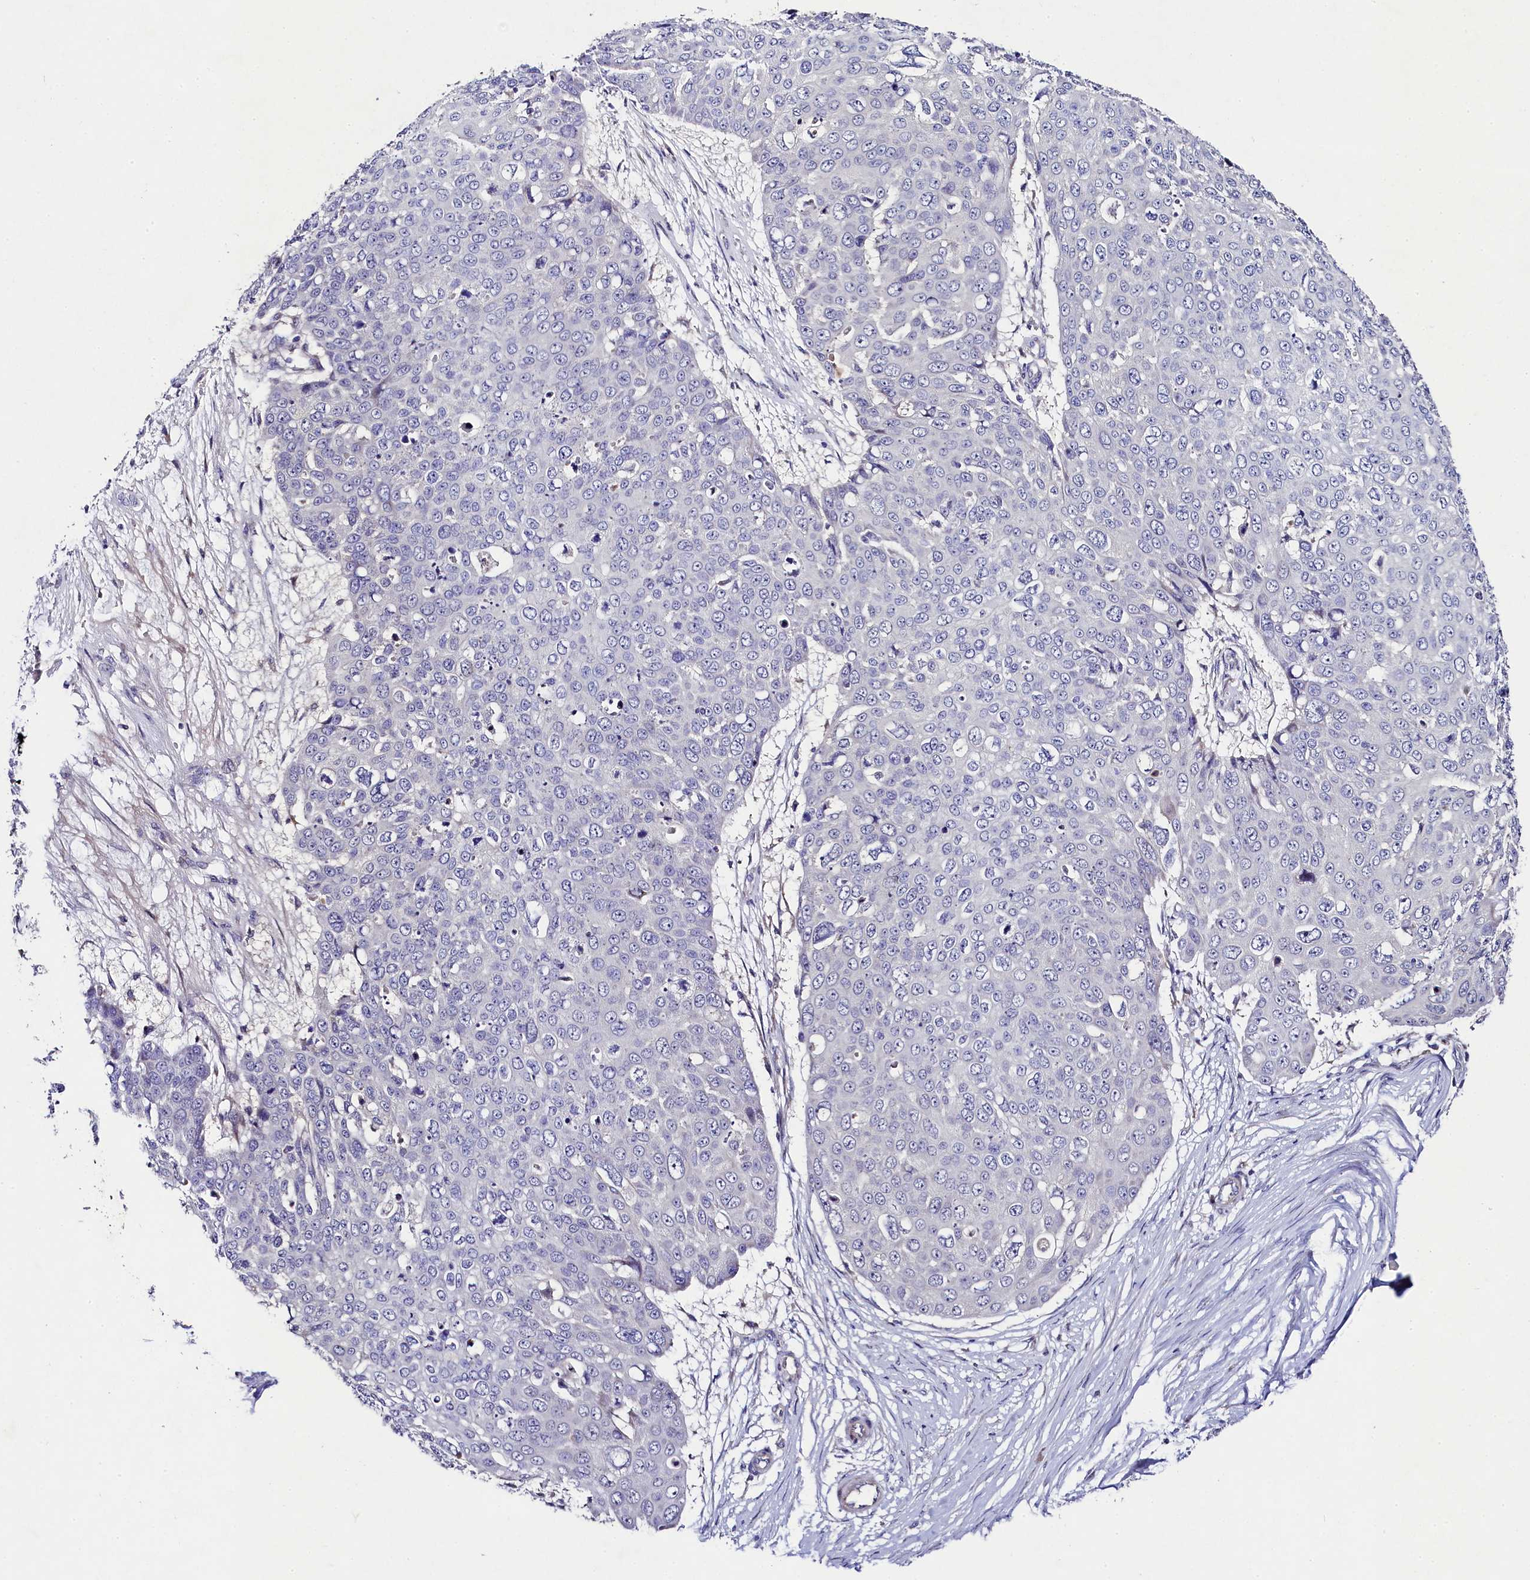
{"staining": {"intensity": "negative", "quantity": "none", "location": "none"}, "tissue": "skin cancer", "cell_type": "Tumor cells", "image_type": "cancer", "snomed": [{"axis": "morphology", "description": "Squamous cell carcinoma, NOS"}, {"axis": "topography", "description": "Skin"}], "caption": "Immunohistochemistry (IHC) of human skin cancer (squamous cell carcinoma) reveals no positivity in tumor cells.", "gene": "FXYD6", "patient": {"sex": "male", "age": 71}}